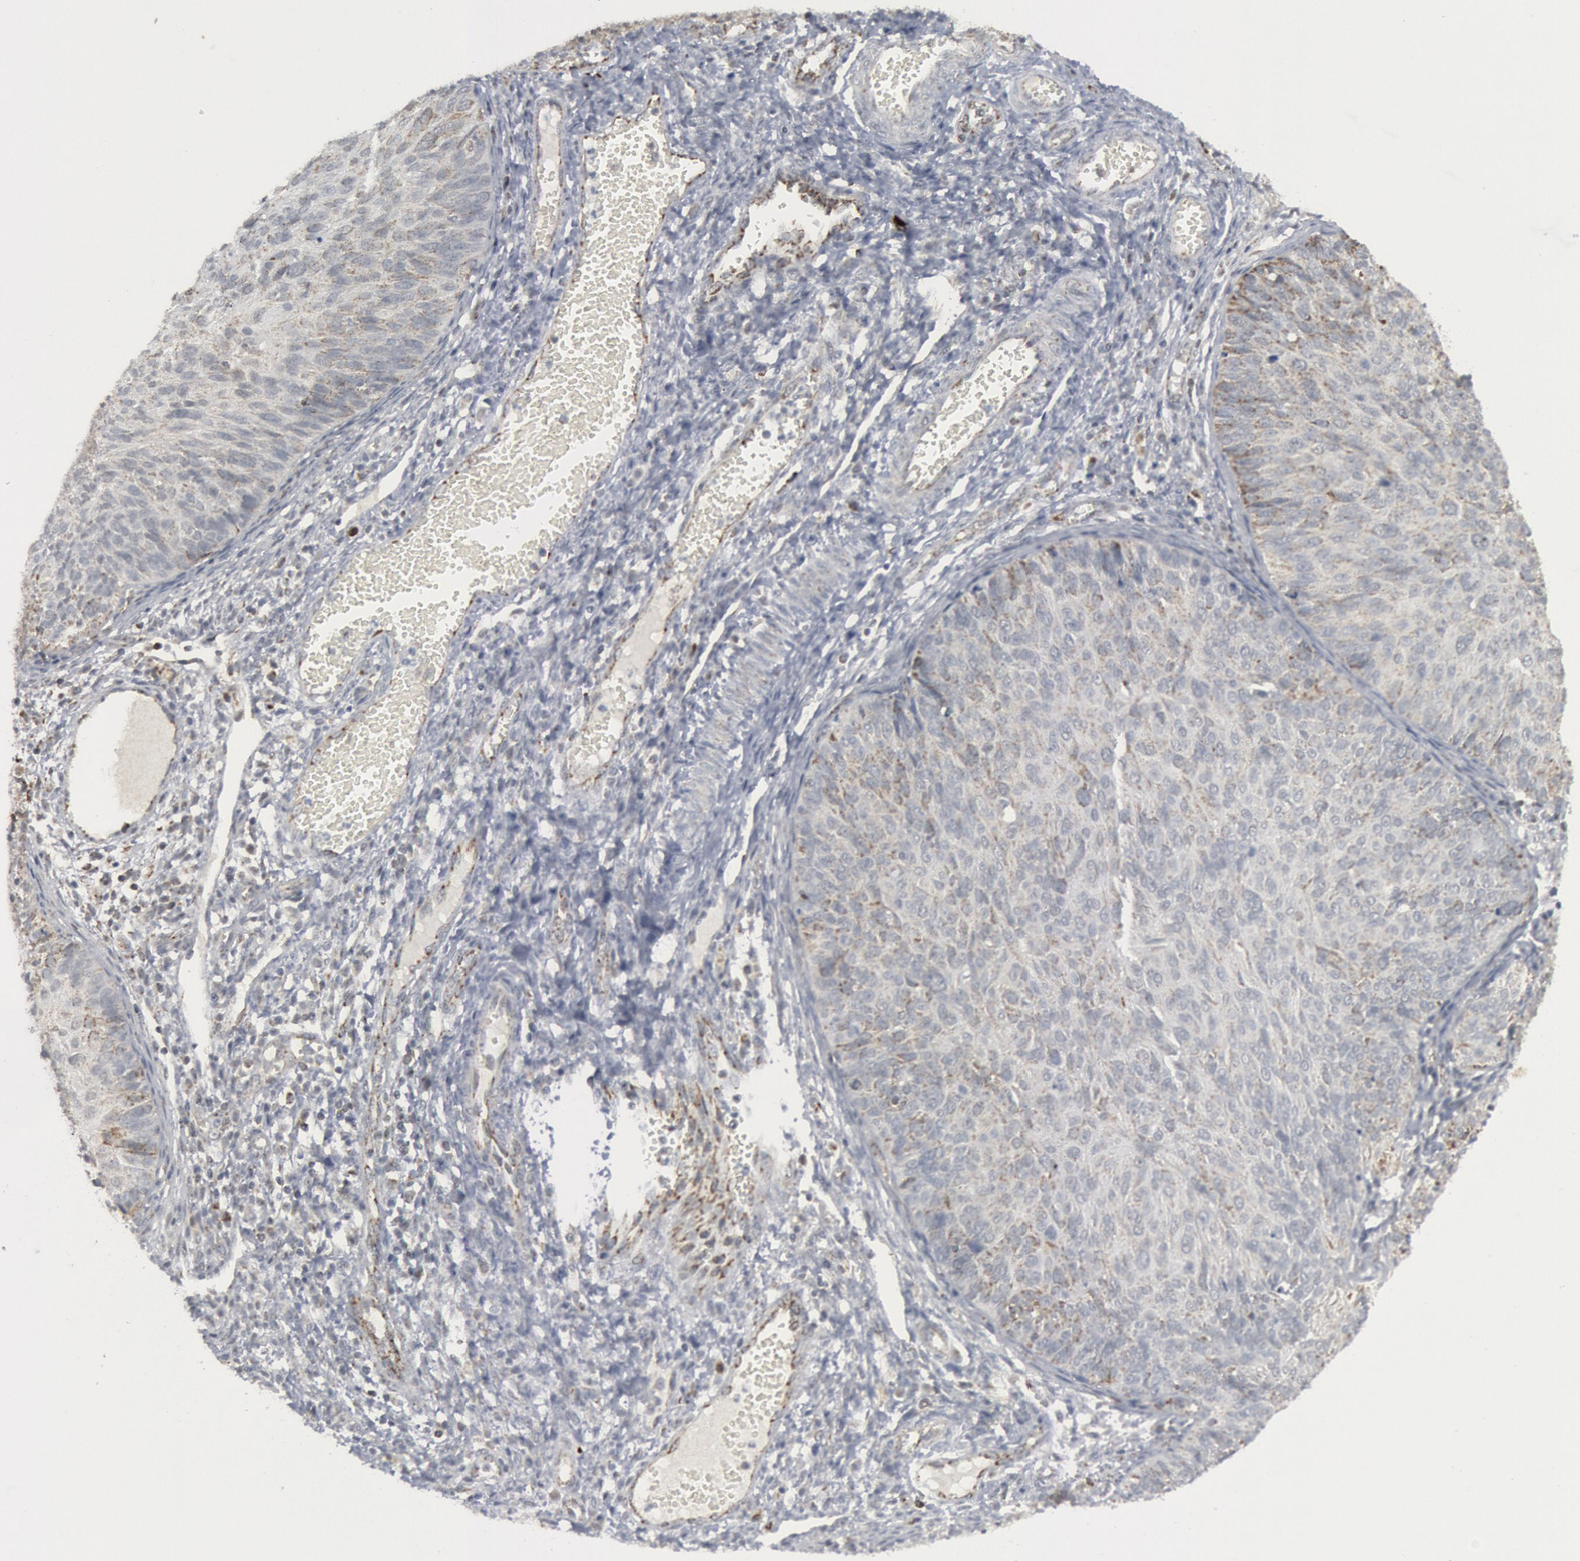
{"staining": {"intensity": "weak", "quantity": "<25%", "location": "cytoplasmic/membranous"}, "tissue": "cervical cancer", "cell_type": "Tumor cells", "image_type": "cancer", "snomed": [{"axis": "morphology", "description": "Squamous cell carcinoma, NOS"}, {"axis": "topography", "description": "Cervix"}], "caption": "Tumor cells show no significant expression in squamous cell carcinoma (cervical). (Stains: DAB IHC with hematoxylin counter stain, Microscopy: brightfield microscopy at high magnification).", "gene": "CASP9", "patient": {"sex": "female", "age": 36}}